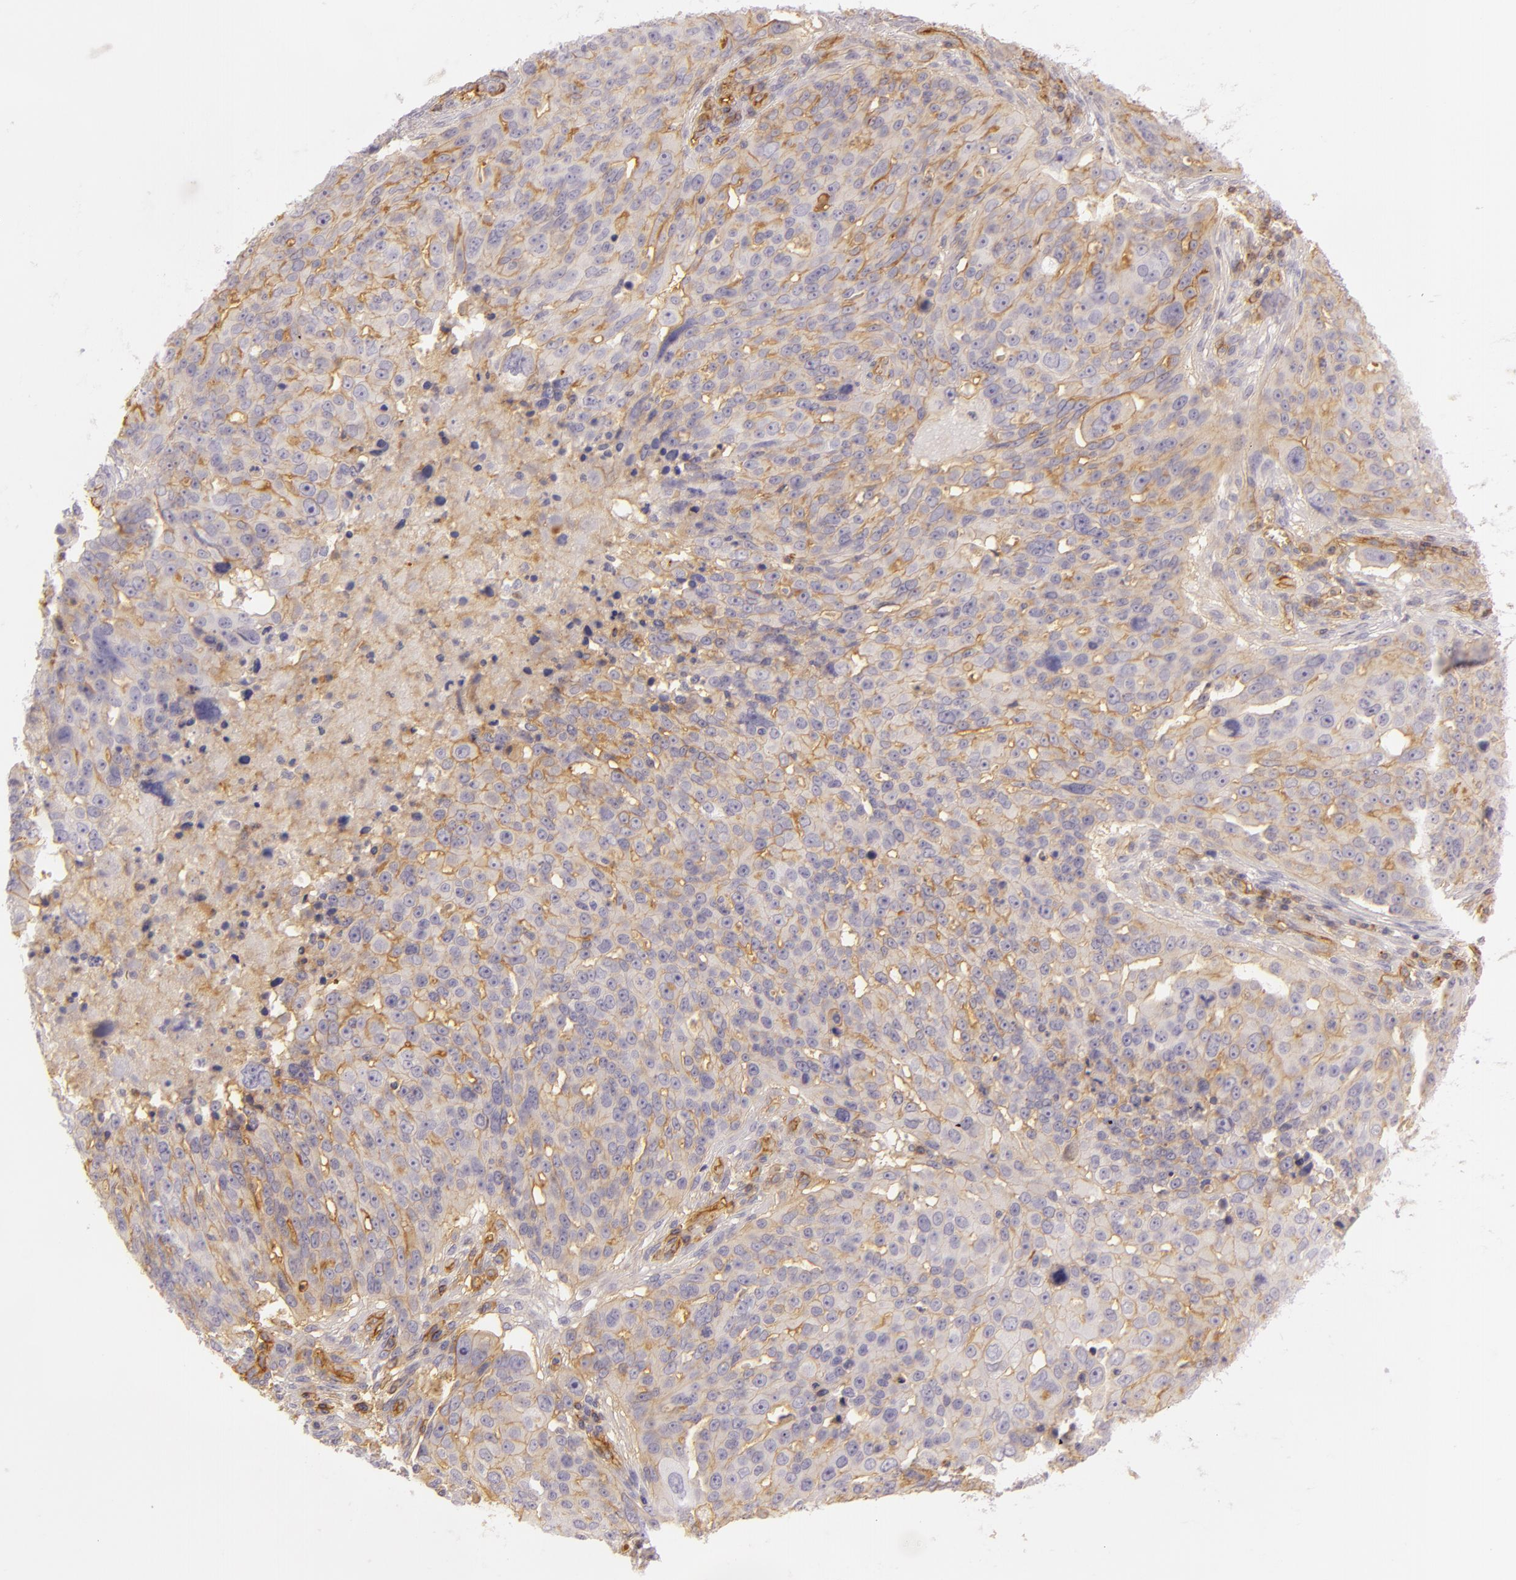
{"staining": {"intensity": "weak", "quantity": "25%-75%", "location": "cytoplasmic/membranous"}, "tissue": "ovarian cancer", "cell_type": "Tumor cells", "image_type": "cancer", "snomed": [{"axis": "morphology", "description": "Carcinoma, endometroid"}, {"axis": "topography", "description": "Ovary"}], "caption": "This micrograph demonstrates immunohistochemistry staining of ovarian cancer, with low weak cytoplasmic/membranous staining in approximately 25%-75% of tumor cells.", "gene": "CD59", "patient": {"sex": "female", "age": 75}}